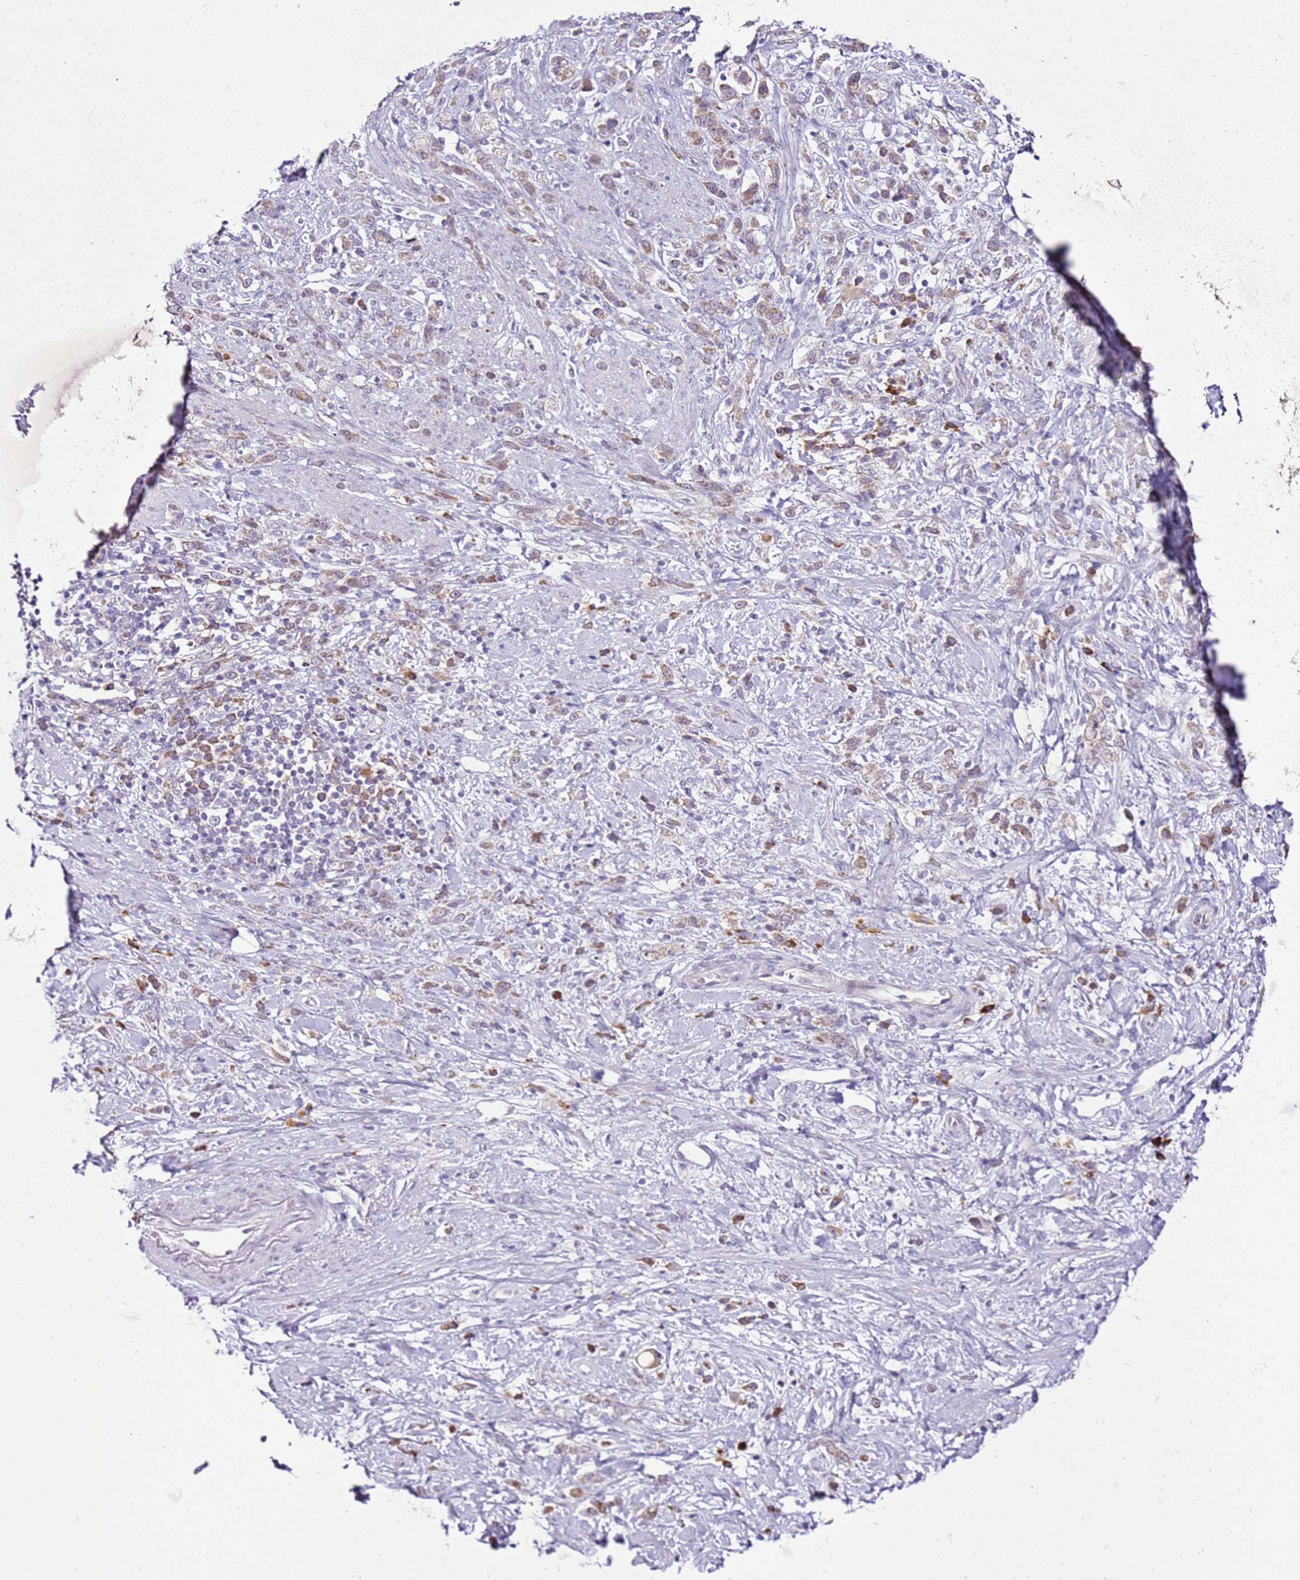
{"staining": {"intensity": "moderate", "quantity": ">75%", "location": "cytoplasmic/membranous"}, "tissue": "stomach cancer", "cell_type": "Tumor cells", "image_type": "cancer", "snomed": [{"axis": "morphology", "description": "Adenocarcinoma, NOS"}, {"axis": "topography", "description": "Stomach"}], "caption": "An immunohistochemistry (IHC) micrograph of neoplastic tissue is shown. Protein staining in brown shows moderate cytoplasmic/membranous positivity in adenocarcinoma (stomach) within tumor cells. (DAB IHC, brown staining for protein, blue staining for nuclei).", "gene": "MRPL36", "patient": {"sex": "female", "age": 60}}